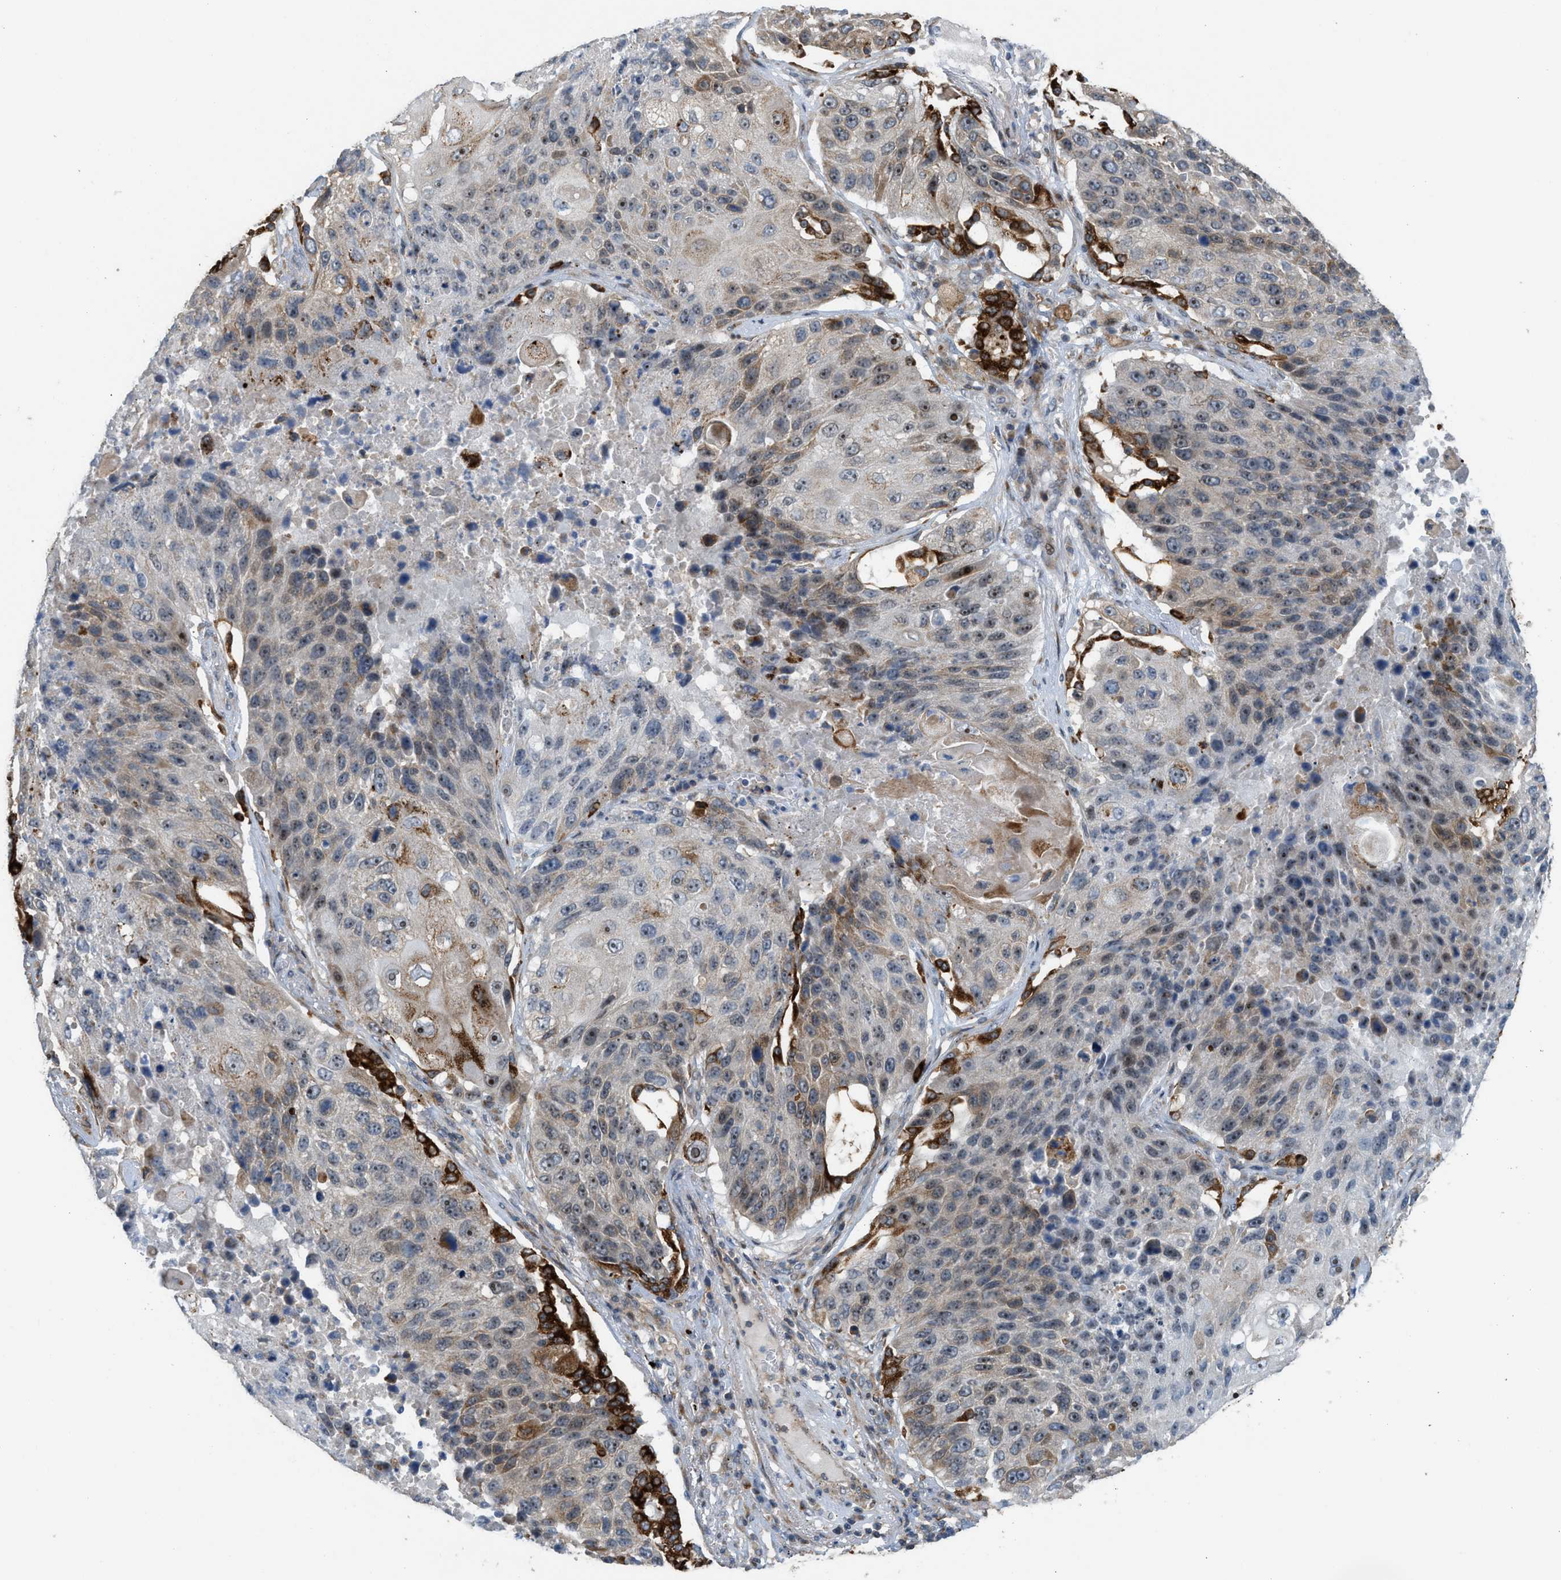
{"staining": {"intensity": "moderate", "quantity": "25%-75%", "location": "nuclear"}, "tissue": "lung cancer", "cell_type": "Tumor cells", "image_type": "cancer", "snomed": [{"axis": "morphology", "description": "Squamous cell carcinoma, NOS"}, {"axis": "topography", "description": "Lung"}], "caption": "Moderate nuclear staining is identified in approximately 25%-75% of tumor cells in lung cancer.", "gene": "DIPK1A", "patient": {"sex": "male", "age": 61}}